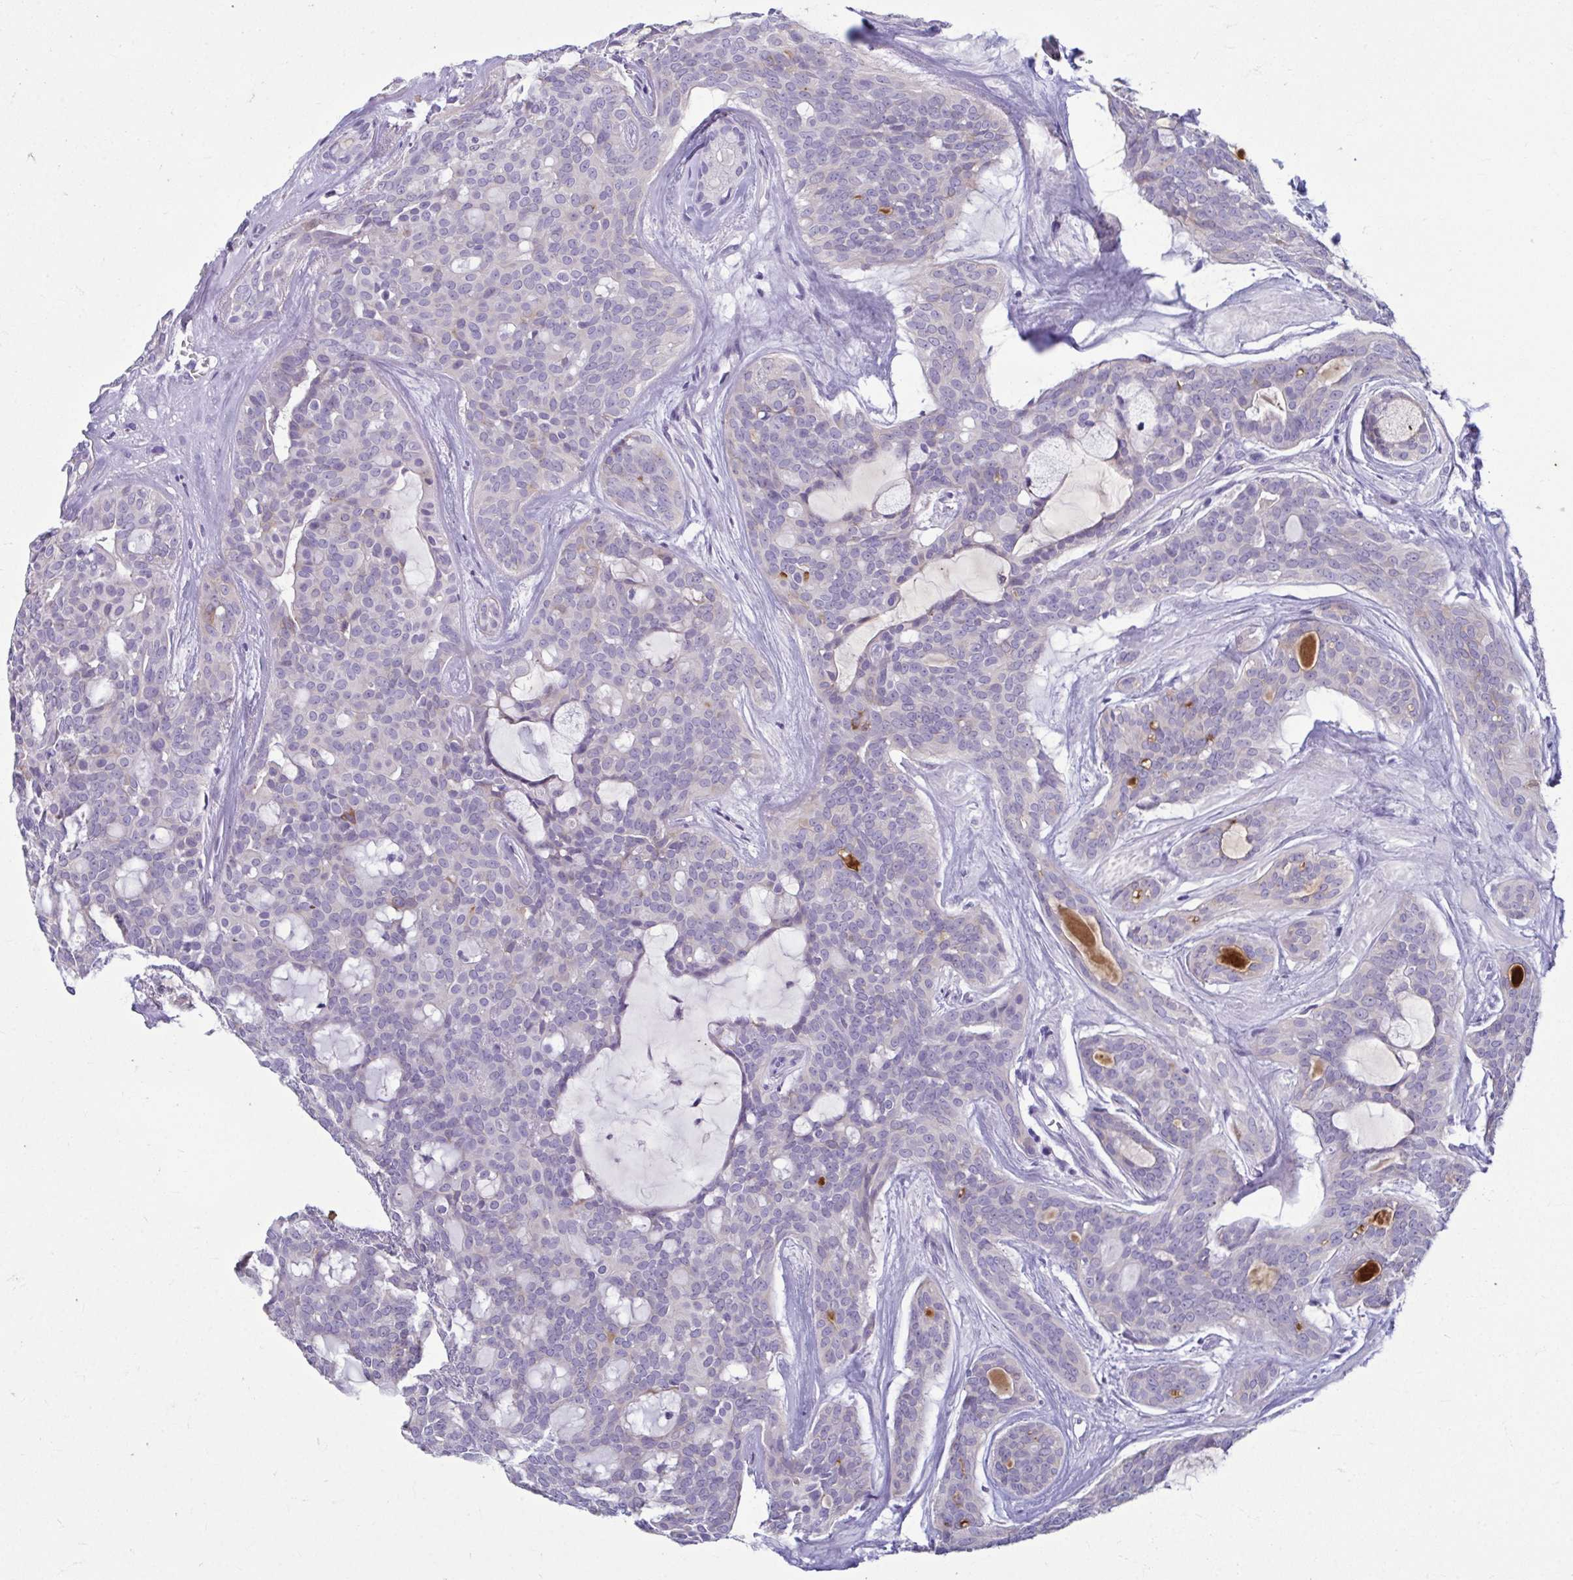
{"staining": {"intensity": "negative", "quantity": "none", "location": "none"}, "tissue": "head and neck cancer", "cell_type": "Tumor cells", "image_type": "cancer", "snomed": [{"axis": "morphology", "description": "Adenocarcinoma, NOS"}, {"axis": "topography", "description": "Head-Neck"}], "caption": "Immunohistochemistry of adenocarcinoma (head and neck) exhibits no expression in tumor cells.", "gene": "SERPINI1", "patient": {"sex": "male", "age": 66}}